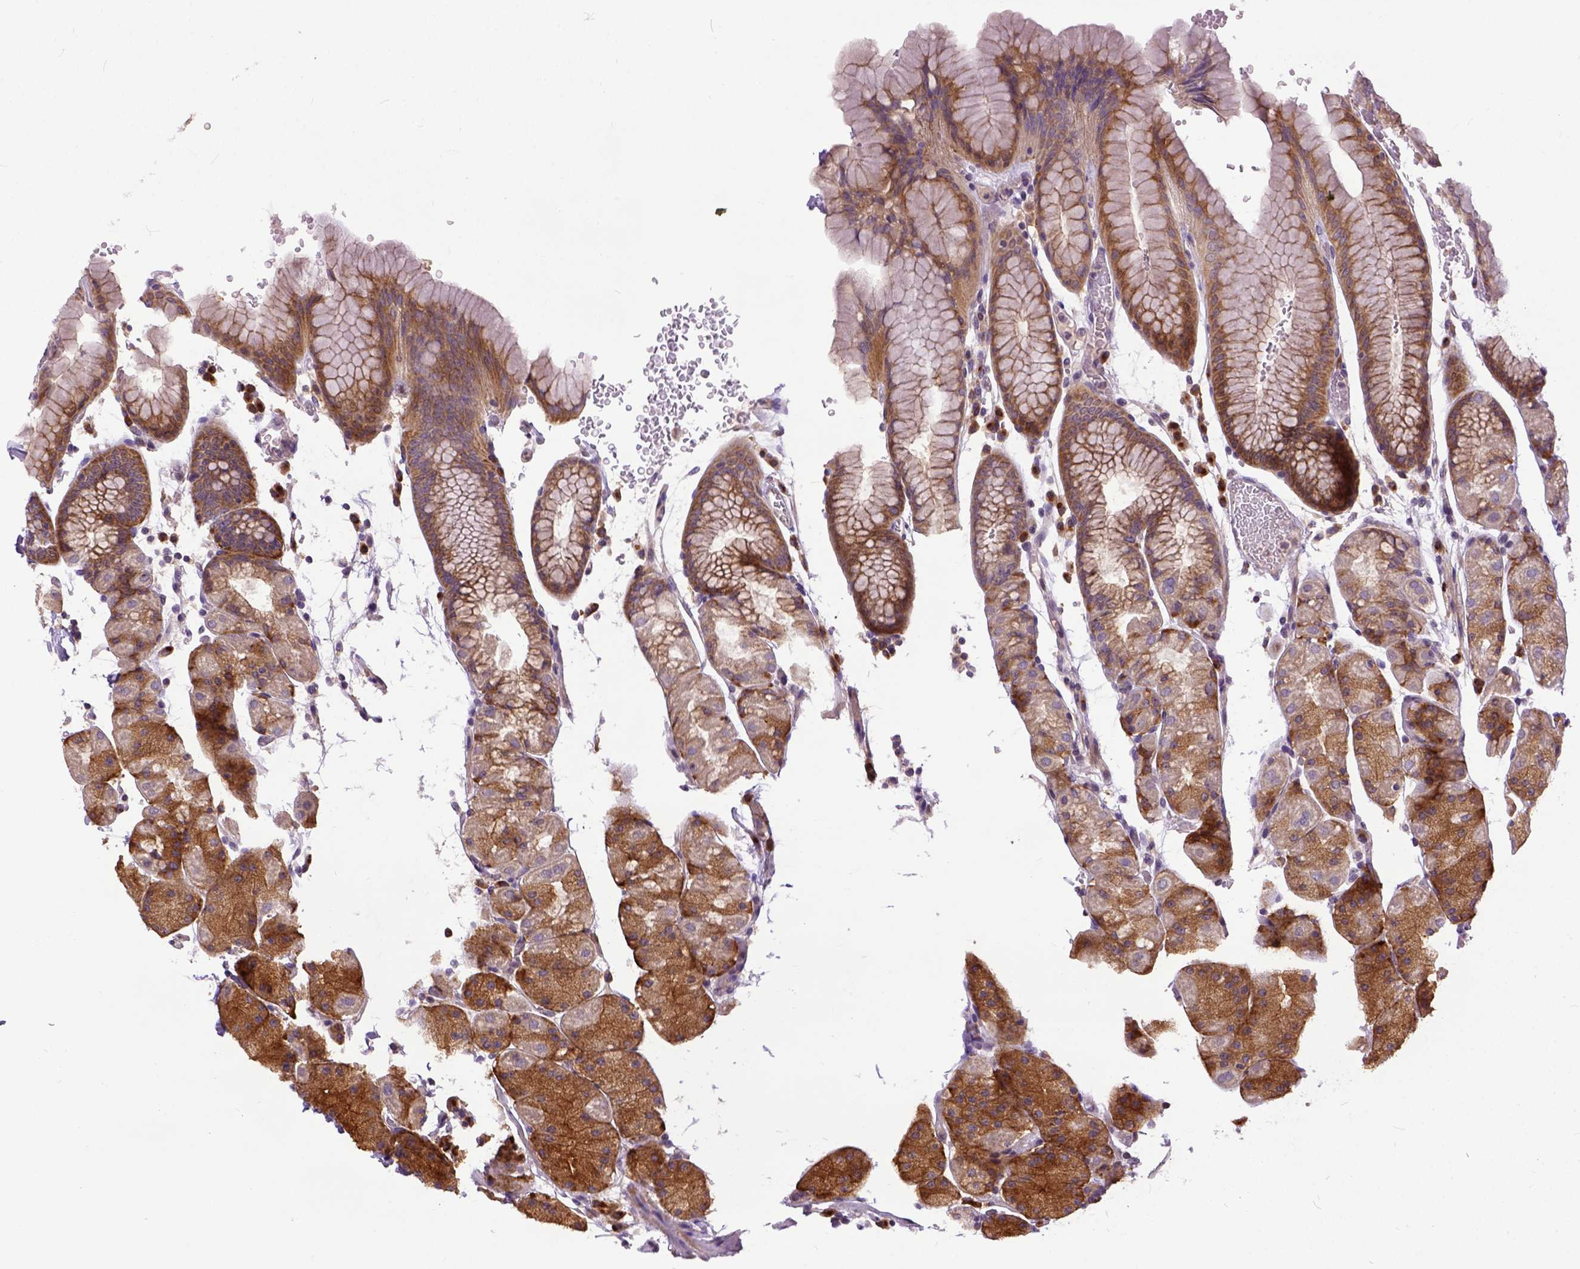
{"staining": {"intensity": "moderate", "quantity": "25%-75%", "location": "cytoplasmic/membranous"}, "tissue": "stomach", "cell_type": "Glandular cells", "image_type": "normal", "snomed": [{"axis": "morphology", "description": "Normal tissue, NOS"}, {"axis": "topography", "description": "Stomach, upper"}, {"axis": "topography", "description": "Stomach"}], "caption": "Immunohistochemistry (IHC) micrograph of benign stomach: human stomach stained using immunohistochemistry demonstrates medium levels of moderate protein expression localized specifically in the cytoplasmic/membranous of glandular cells, appearing as a cytoplasmic/membranous brown color.", "gene": "CPNE1", "patient": {"sex": "male", "age": 76}}